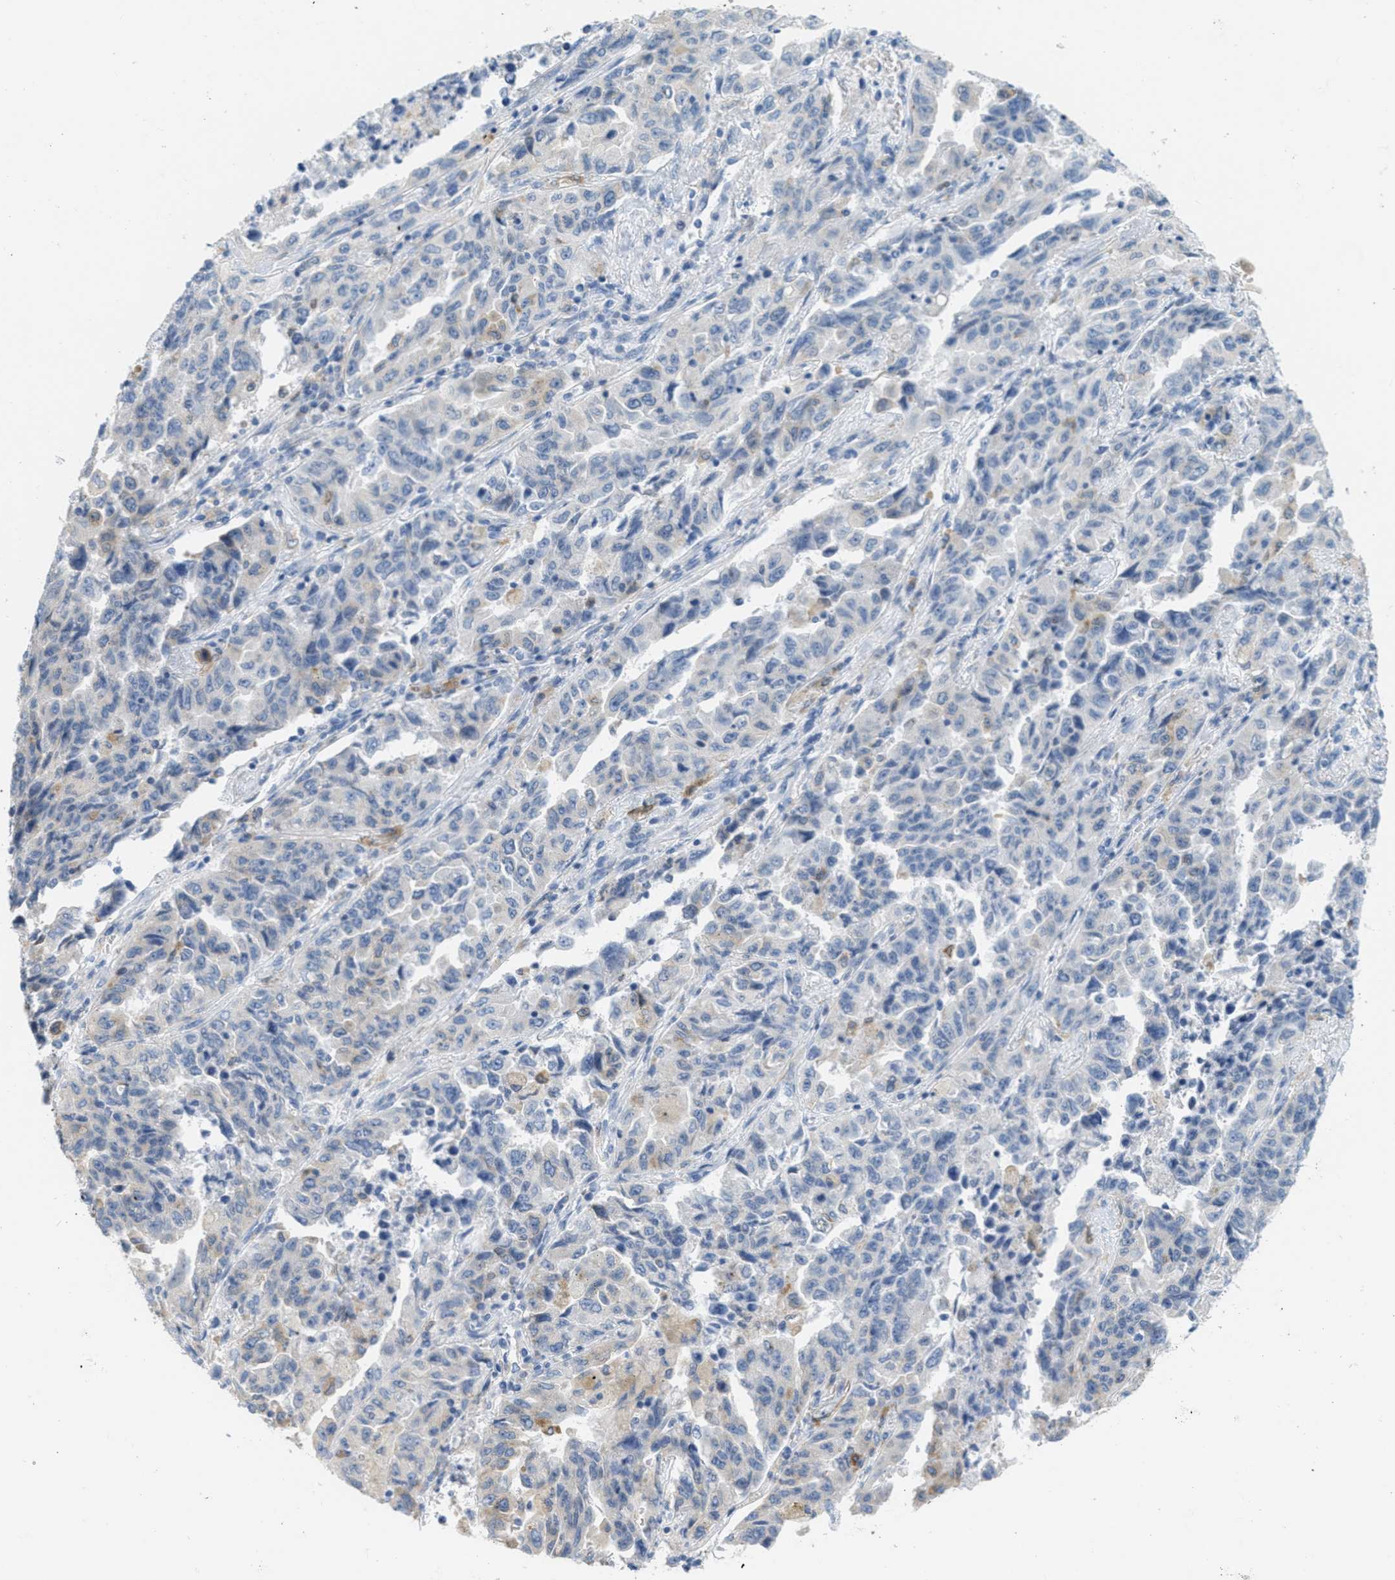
{"staining": {"intensity": "weak", "quantity": "<25%", "location": "cytoplasmic/membranous"}, "tissue": "lung cancer", "cell_type": "Tumor cells", "image_type": "cancer", "snomed": [{"axis": "morphology", "description": "Adenocarcinoma, NOS"}, {"axis": "topography", "description": "Lung"}], "caption": "Immunohistochemistry (IHC) micrograph of neoplastic tissue: lung cancer stained with DAB (3,3'-diaminobenzidine) reveals no significant protein expression in tumor cells.", "gene": "TEX264", "patient": {"sex": "female", "age": 51}}